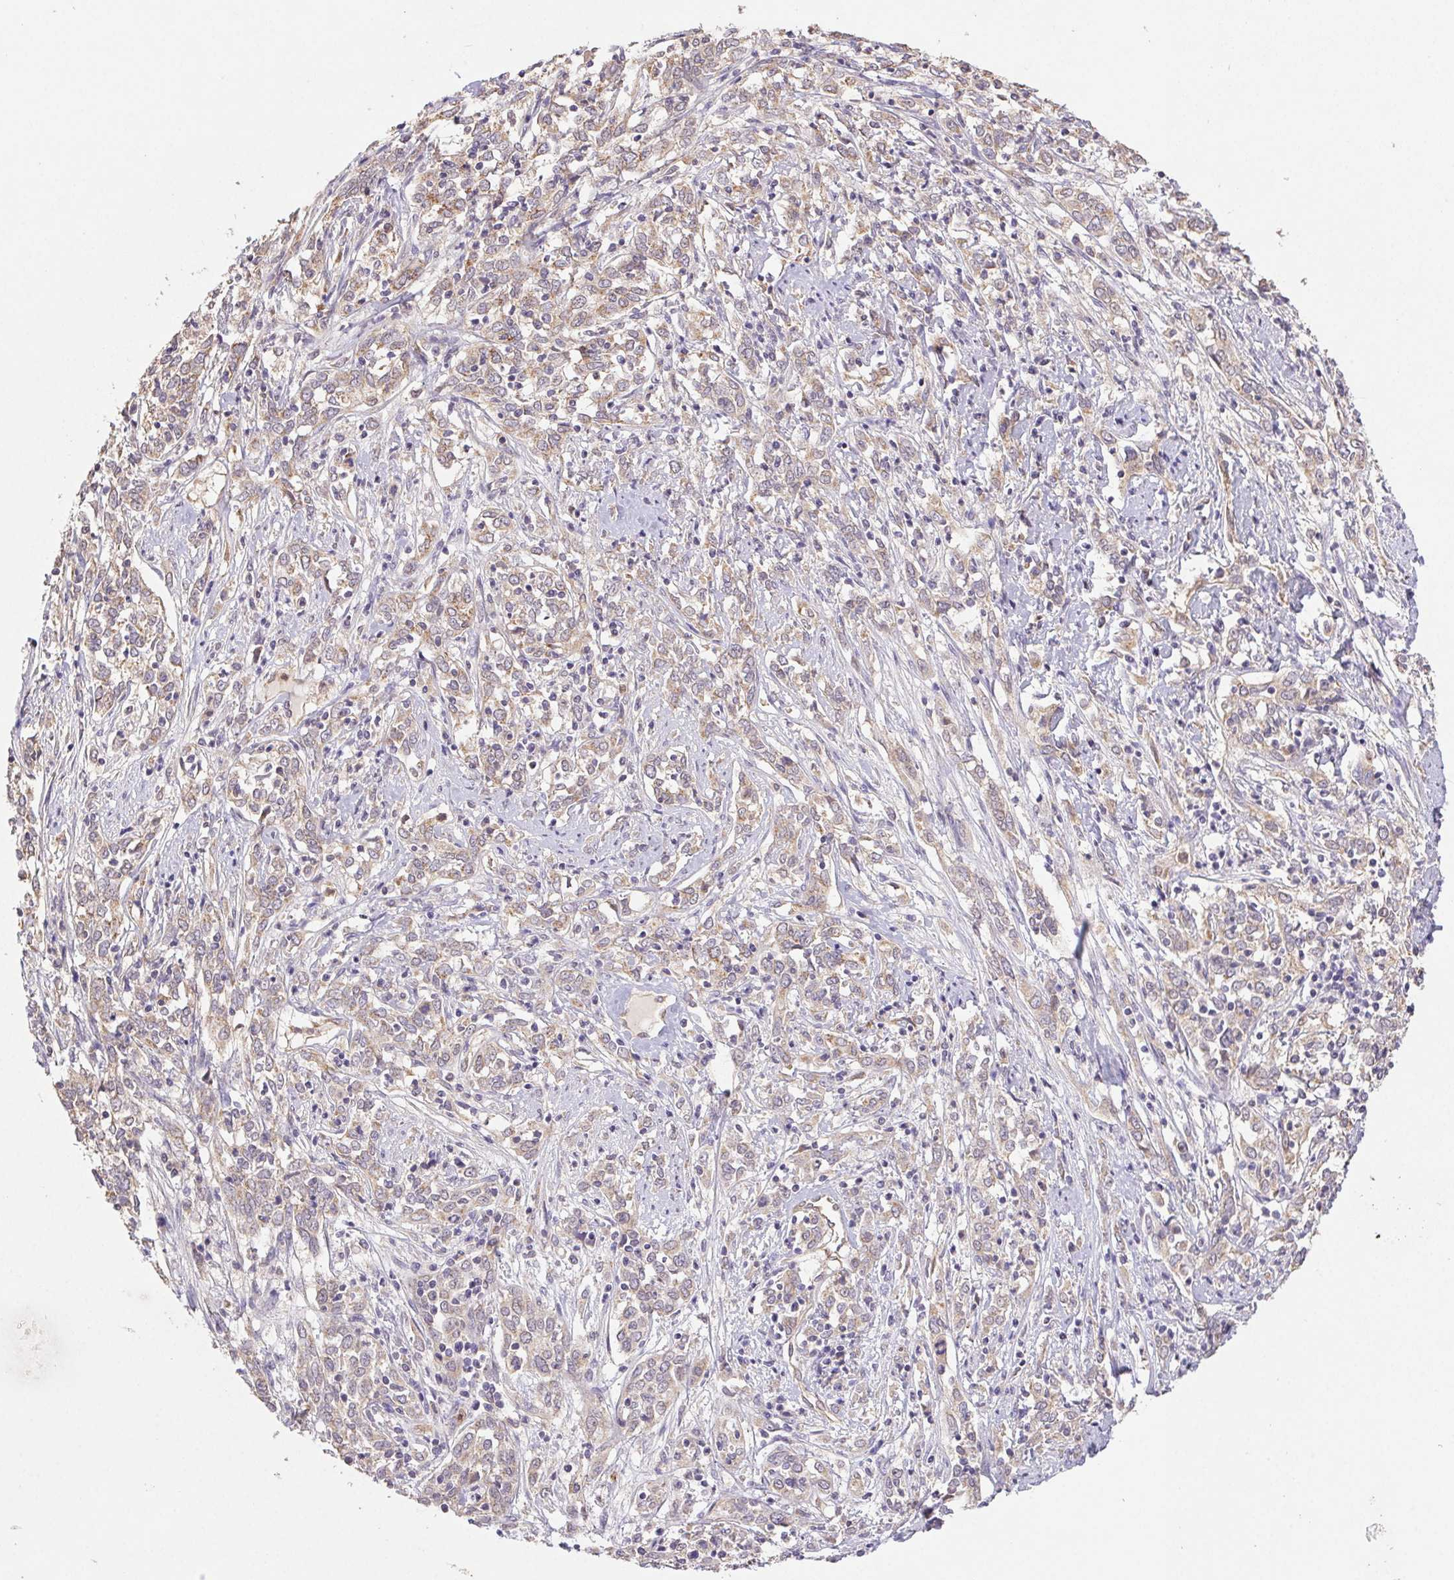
{"staining": {"intensity": "weak", "quantity": "25%-75%", "location": "cytoplasmic/membranous"}, "tissue": "cervical cancer", "cell_type": "Tumor cells", "image_type": "cancer", "snomed": [{"axis": "morphology", "description": "Adenocarcinoma, NOS"}, {"axis": "topography", "description": "Cervix"}], "caption": "Tumor cells reveal low levels of weak cytoplasmic/membranous positivity in approximately 25%-75% of cells in cervical cancer.", "gene": "RAB11A", "patient": {"sex": "female", "age": 40}}